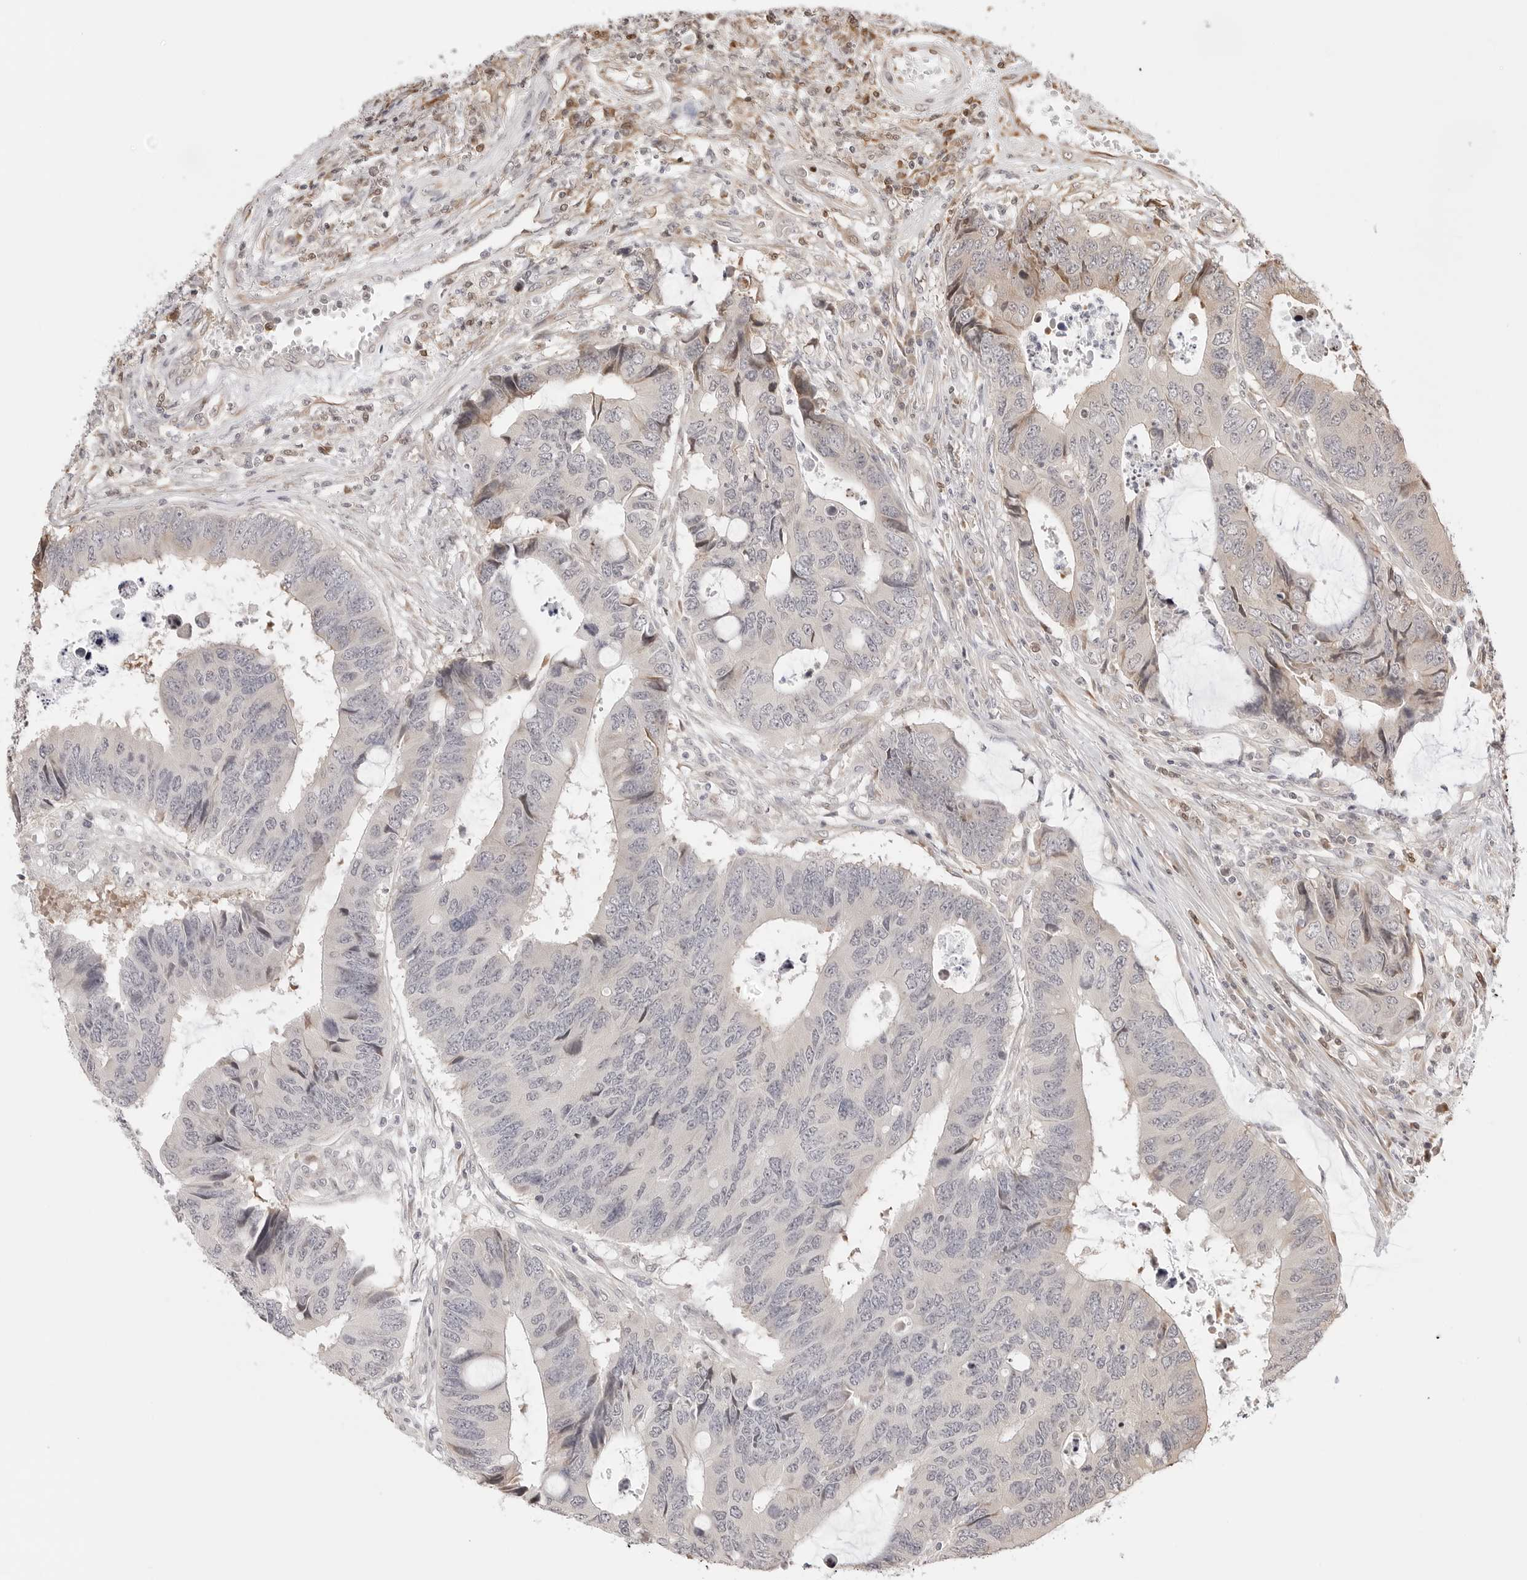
{"staining": {"intensity": "negative", "quantity": "none", "location": "none"}, "tissue": "colorectal cancer", "cell_type": "Tumor cells", "image_type": "cancer", "snomed": [{"axis": "morphology", "description": "Adenocarcinoma, NOS"}, {"axis": "topography", "description": "Rectum"}], "caption": "Immunohistochemistry (IHC) micrograph of adenocarcinoma (colorectal) stained for a protein (brown), which displays no expression in tumor cells.", "gene": "FKBP14", "patient": {"sex": "male", "age": 84}}